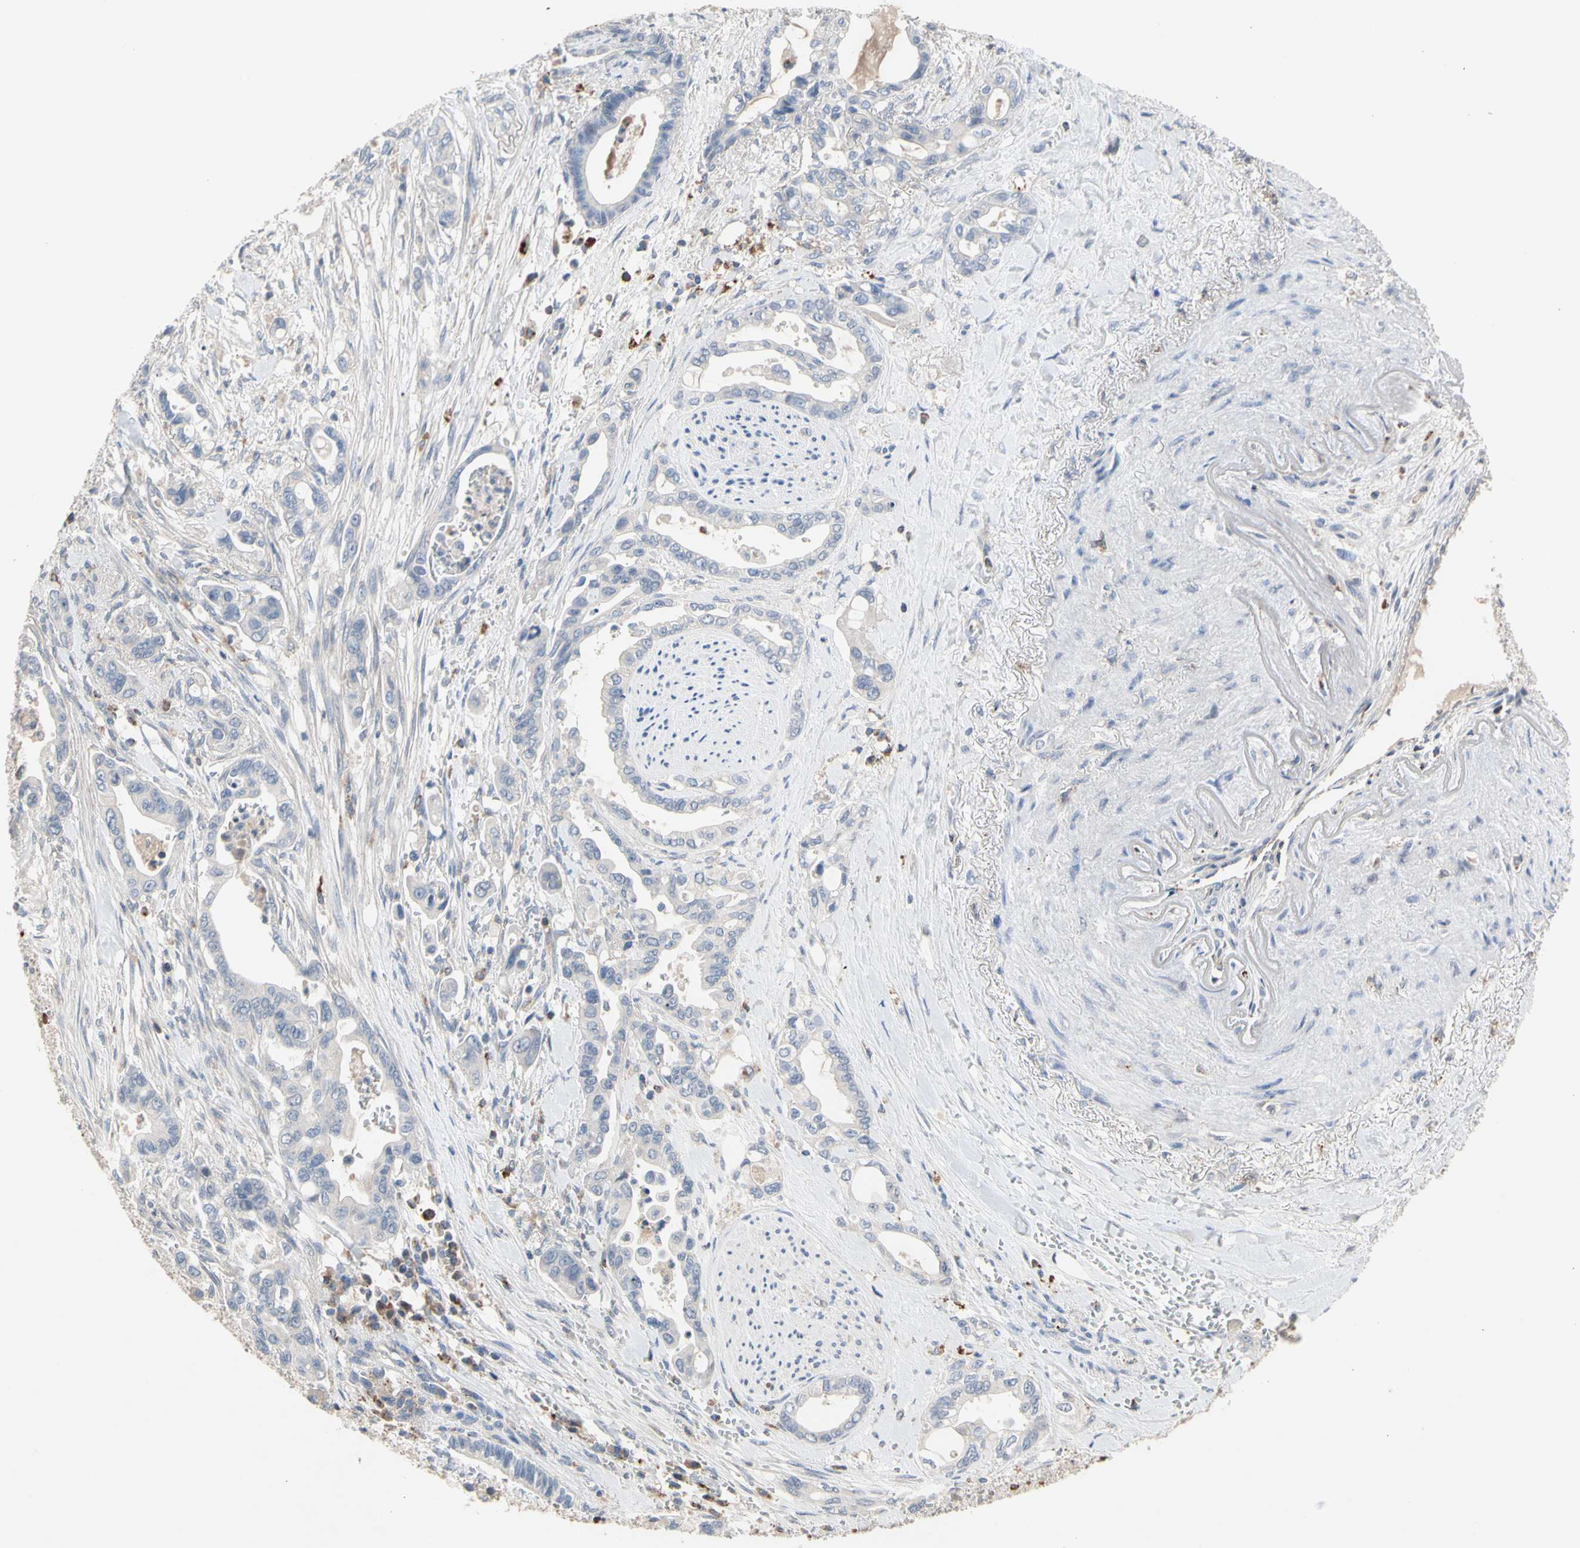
{"staining": {"intensity": "negative", "quantity": "none", "location": "none"}, "tissue": "pancreatic cancer", "cell_type": "Tumor cells", "image_type": "cancer", "snomed": [{"axis": "morphology", "description": "Adenocarcinoma, NOS"}, {"axis": "topography", "description": "Pancreas"}], "caption": "Tumor cells show no significant protein expression in adenocarcinoma (pancreatic).", "gene": "ADA2", "patient": {"sex": "male", "age": 70}}